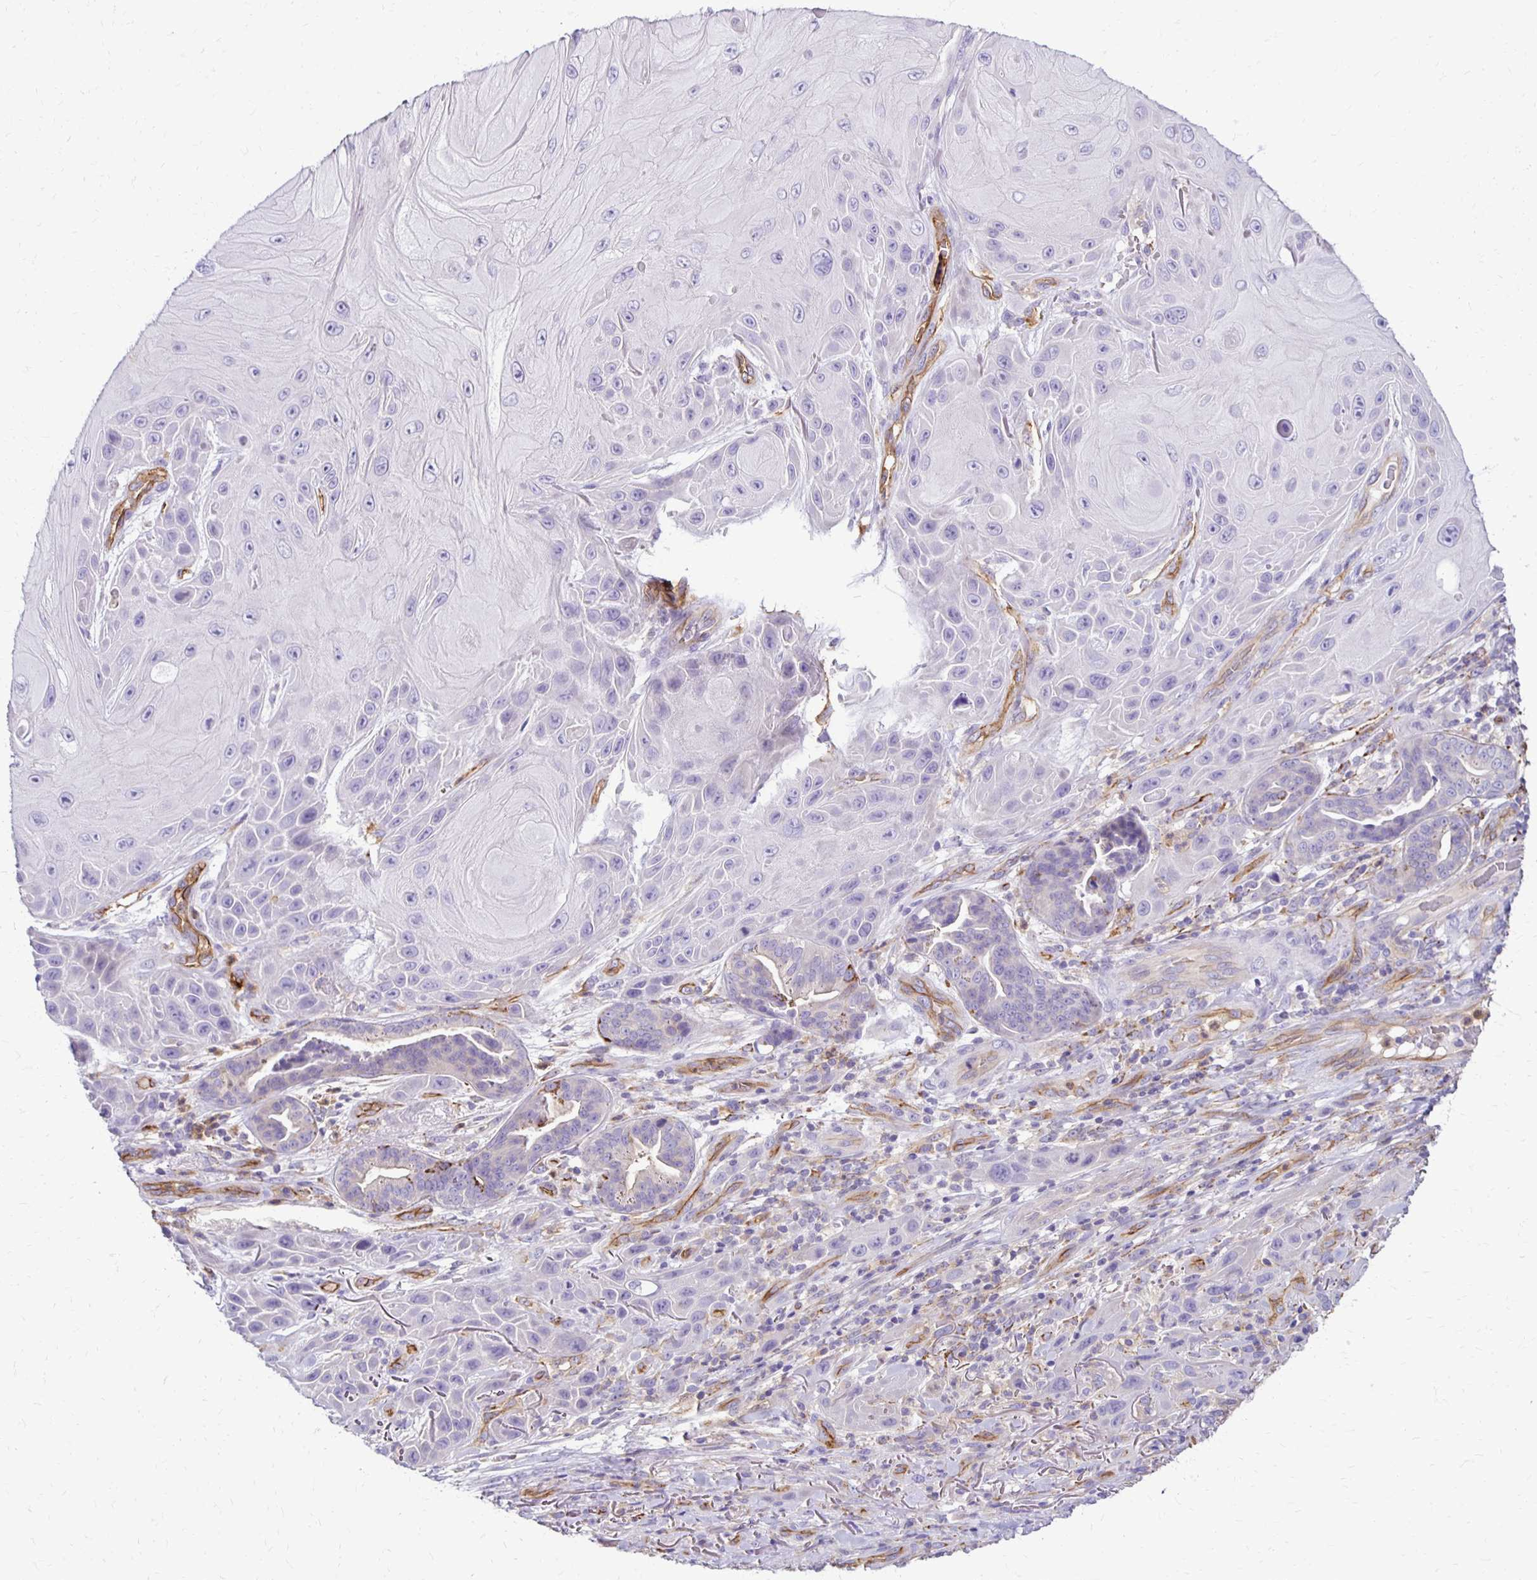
{"staining": {"intensity": "negative", "quantity": "none", "location": "none"}, "tissue": "skin cancer", "cell_type": "Tumor cells", "image_type": "cancer", "snomed": [{"axis": "morphology", "description": "Squamous cell carcinoma, NOS"}, {"axis": "topography", "description": "Skin"}], "caption": "This is an immunohistochemistry histopathology image of skin cancer. There is no expression in tumor cells.", "gene": "TTYH1", "patient": {"sex": "female", "age": 94}}